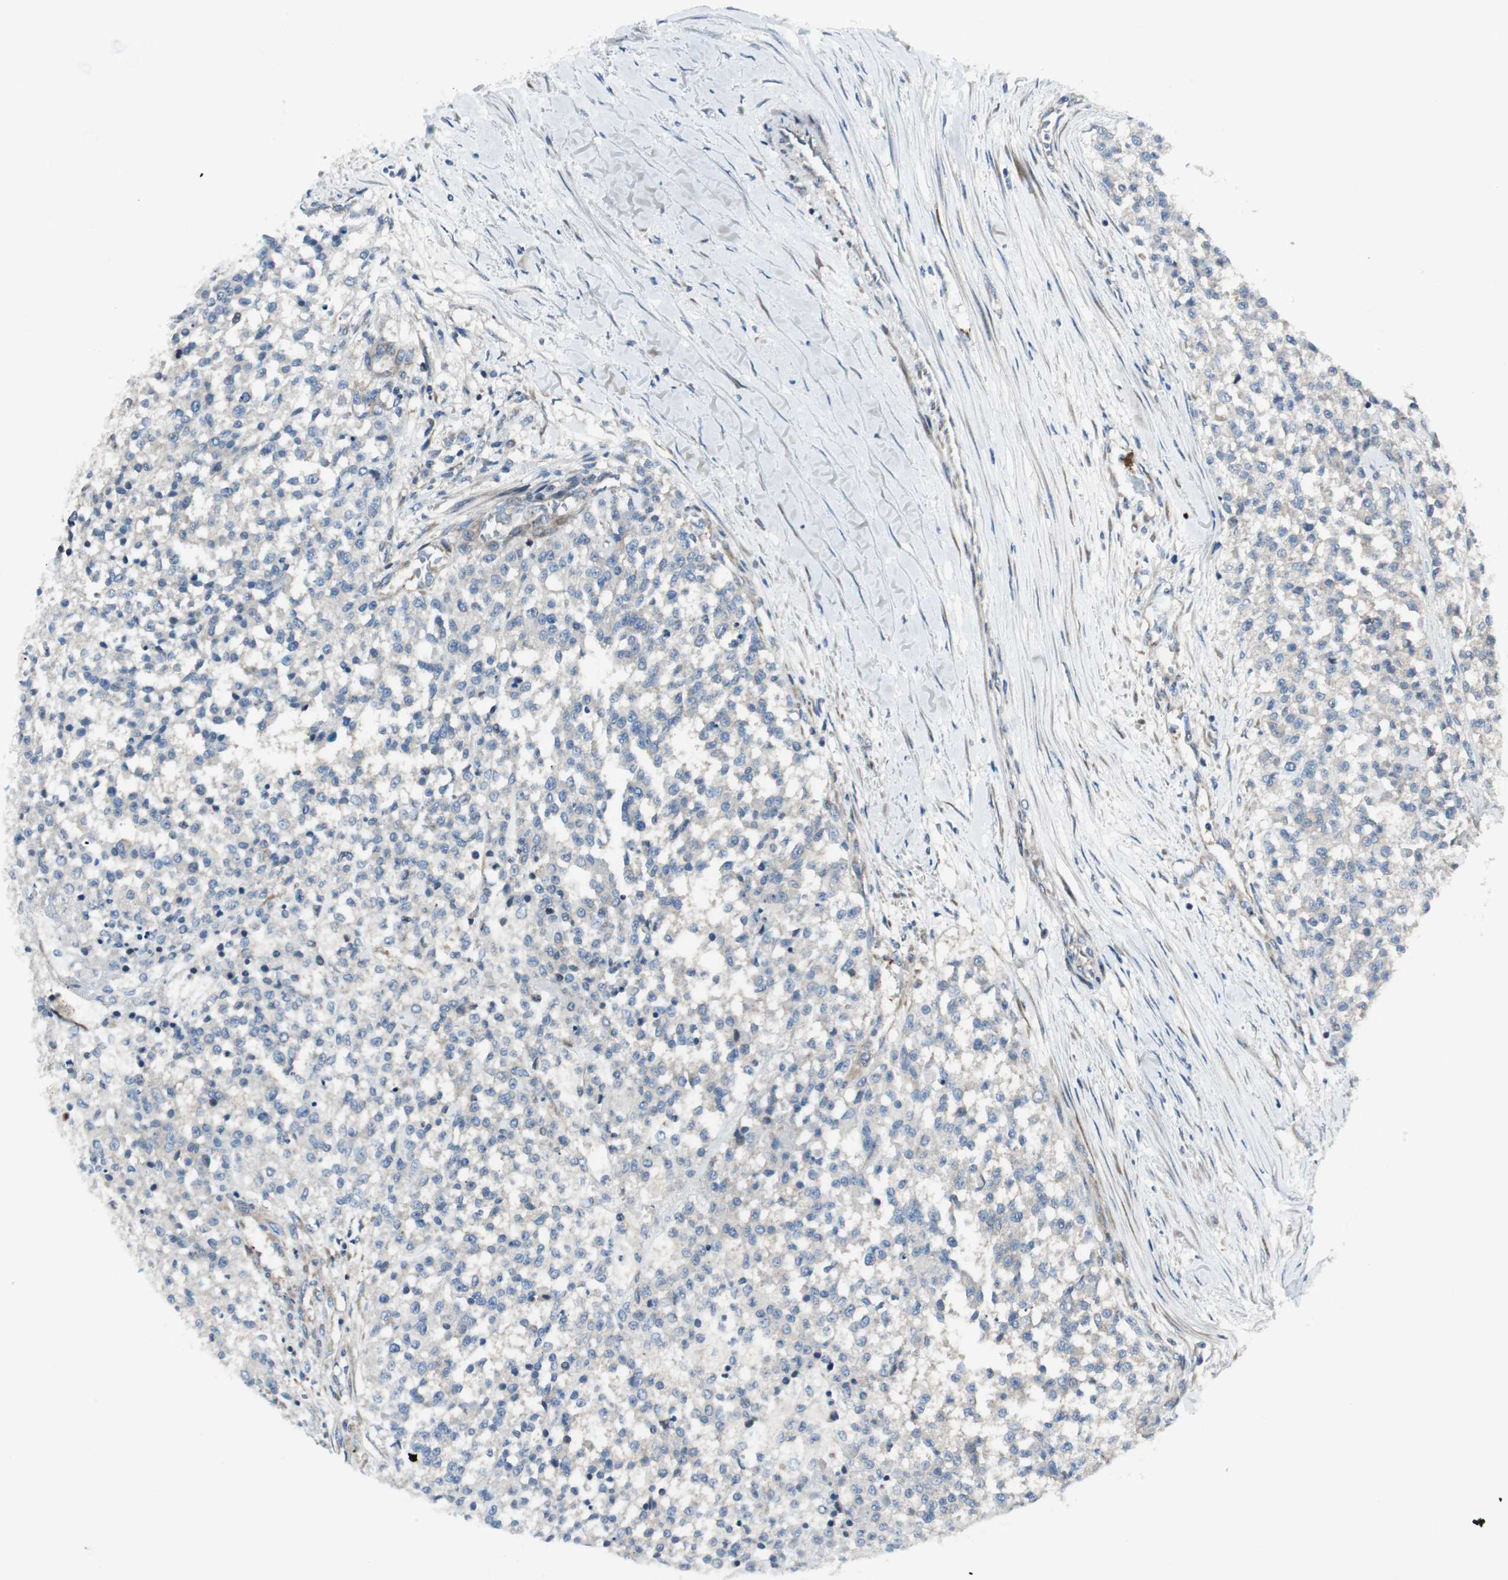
{"staining": {"intensity": "negative", "quantity": "none", "location": "none"}, "tissue": "testis cancer", "cell_type": "Tumor cells", "image_type": "cancer", "snomed": [{"axis": "morphology", "description": "Seminoma, NOS"}, {"axis": "topography", "description": "Testis"}], "caption": "Tumor cells show no significant positivity in seminoma (testis).", "gene": "PRKG1", "patient": {"sex": "male", "age": 59}}